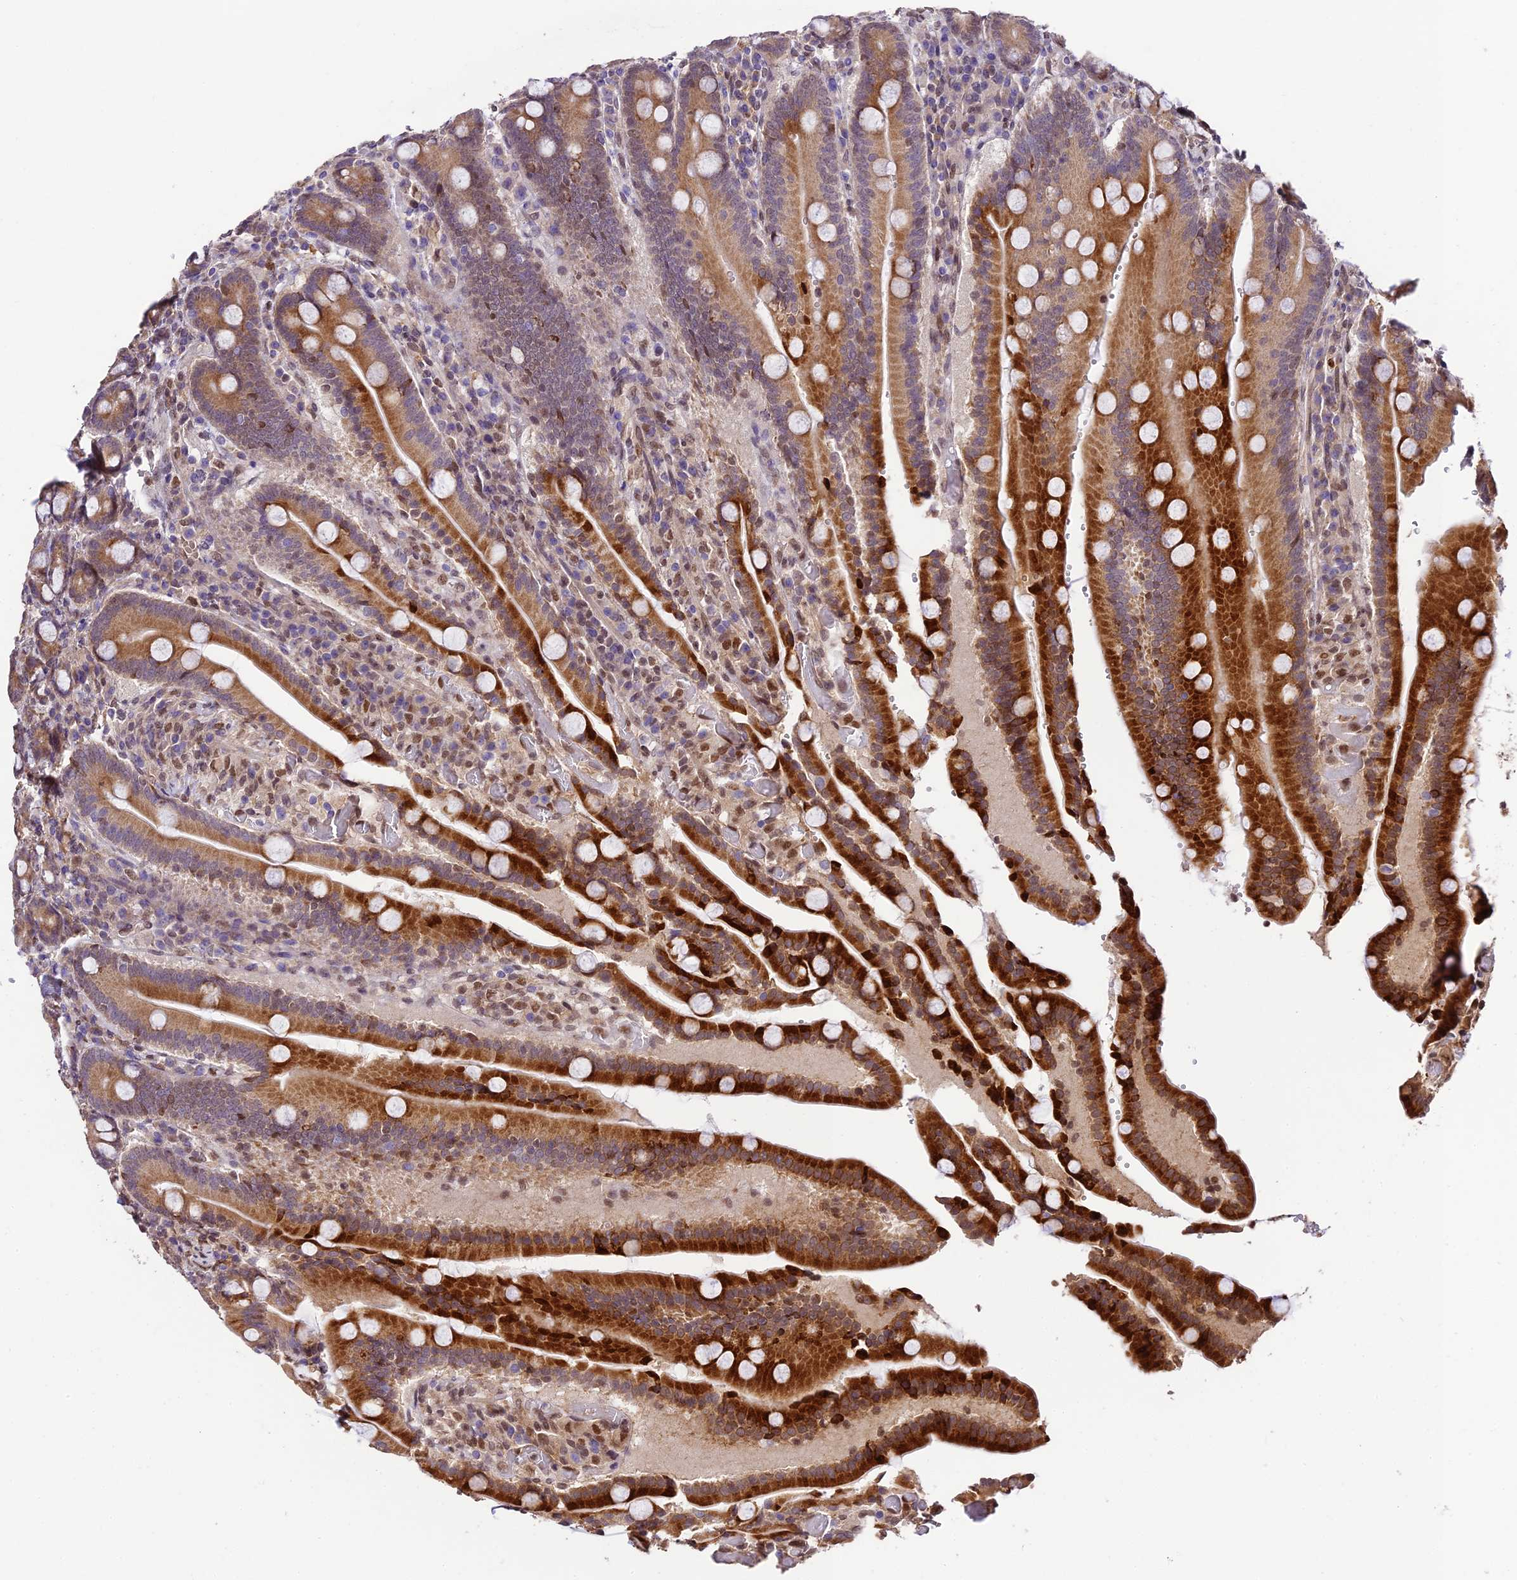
{"staining": {"intensity": "strong", "quantity": "25%-75%", "location": "cytoplasmic/membranous,nuclear"}, "tissue": "duodenum", "cell_type": "Glandular cells", "image_type": "normal", "snomed": [{"axis": "morphology", "description": "Normal tissue, NOS"}, {"axis": "topography", "description": "Duodenum"}], "caption": "Immunohistochemistry (IHC) photomicrograph of normal duodenum stained for a protein (brown), which exhibits high levels of strong cytoplasmic/membranous,nuclear staining in about 25%-75% of glandular cells.", "gene": "TRIM22", "patient": {"sex": "female", "age": 62}}